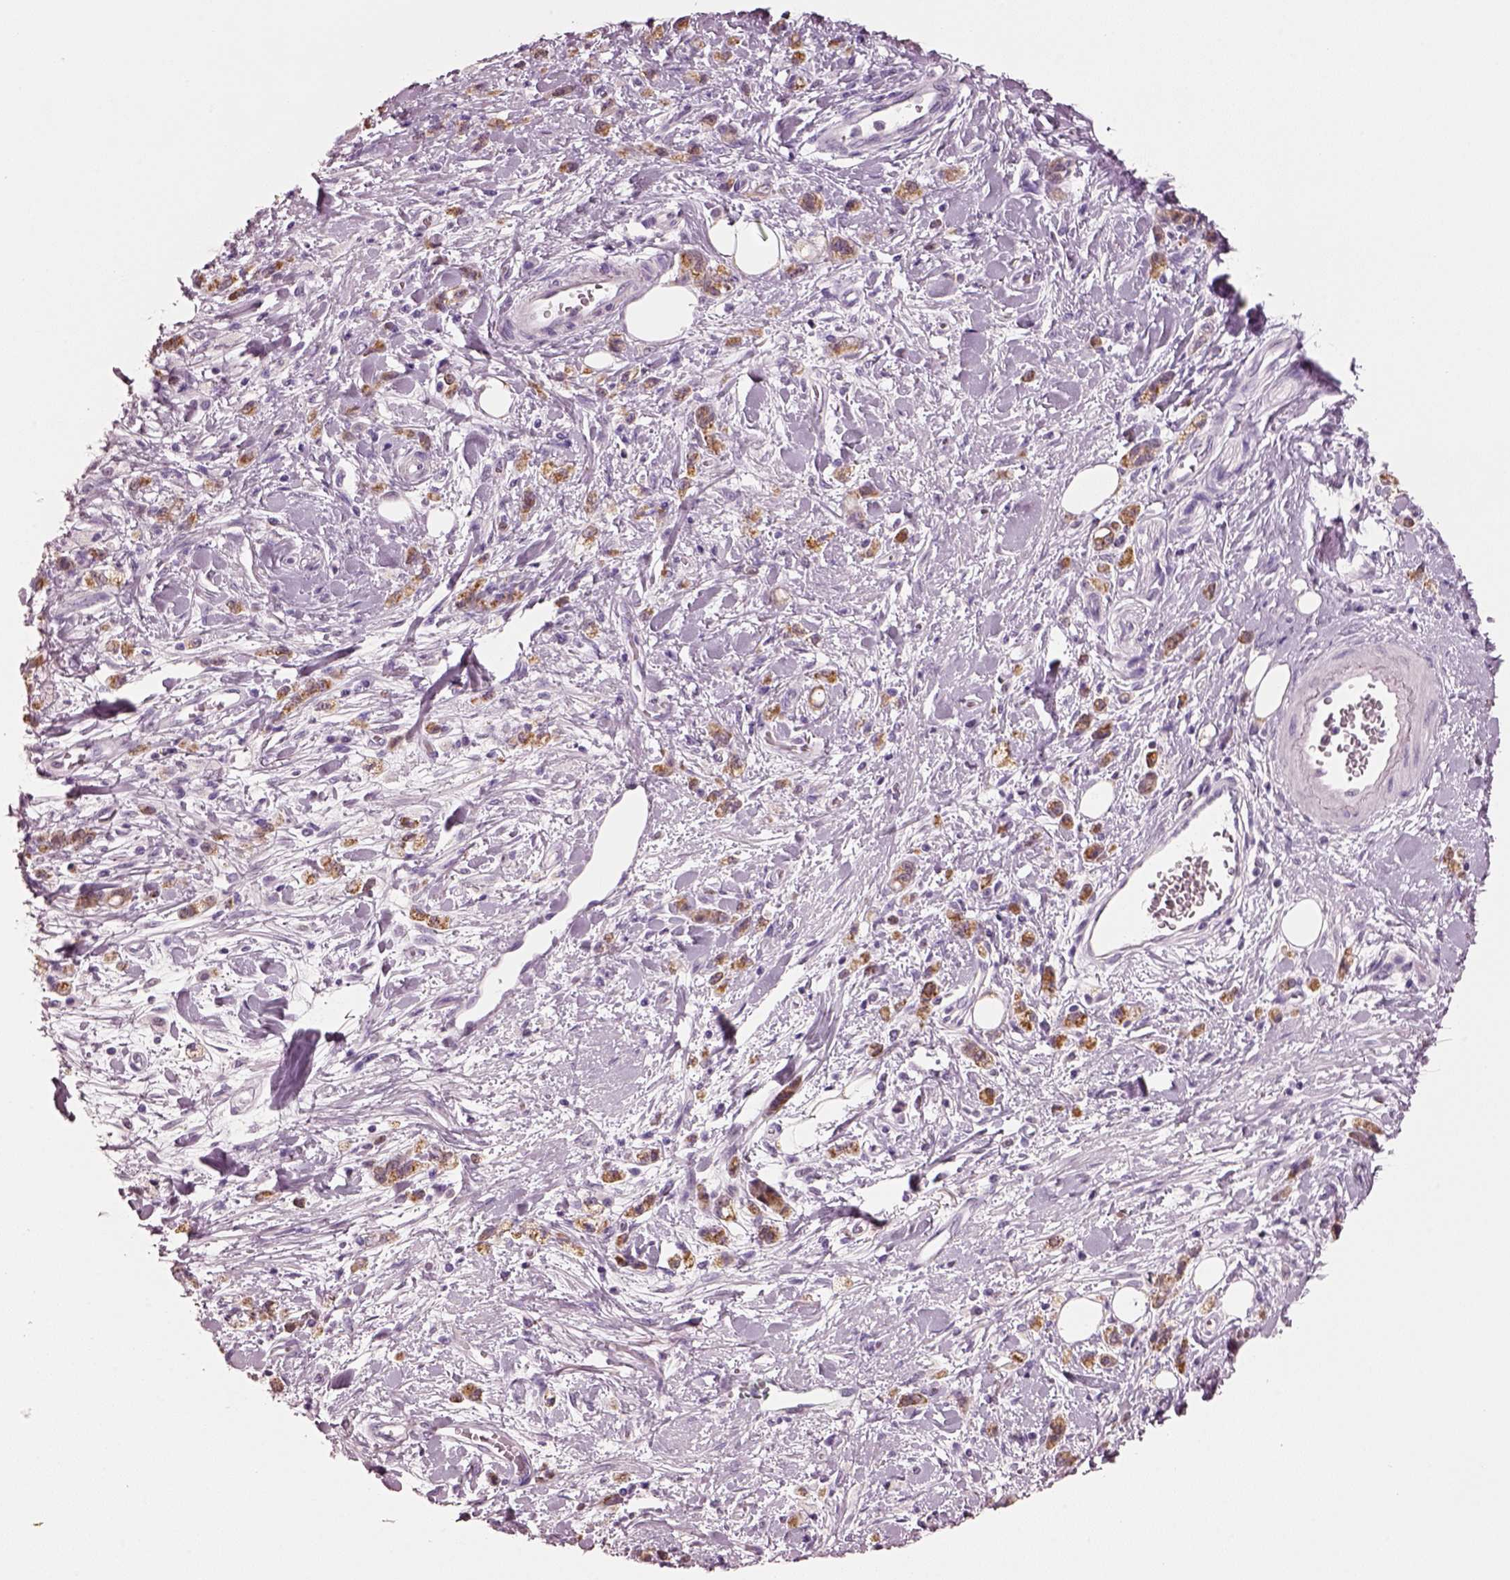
{"staining": {"intensity": "strong", "quantity": ">75%", "location": "cytoplasmic/membranous"}, "tissue": "stomach cancer", "cell_type": "Tumor cells", "image_type": "cancer", "snomed": [{"axis": "morphology", "description": "Adenocarcinoma, NOS"}, {"axis": "topography", "description": "Stomach"}], "caption": "Protein analysis of adenocarcinoma (stomach) tissue shows strong cytoplasmic/membranous staining in approximately >75% of tumor cells. The staining was performed using DAB to visualize the protein expression in brown, while the nuclei were stained in blue with hematoxylin (Magnification: 20x).", "gene": "ELSPBP1", "patient": {"sex": "male", "age": 77}}